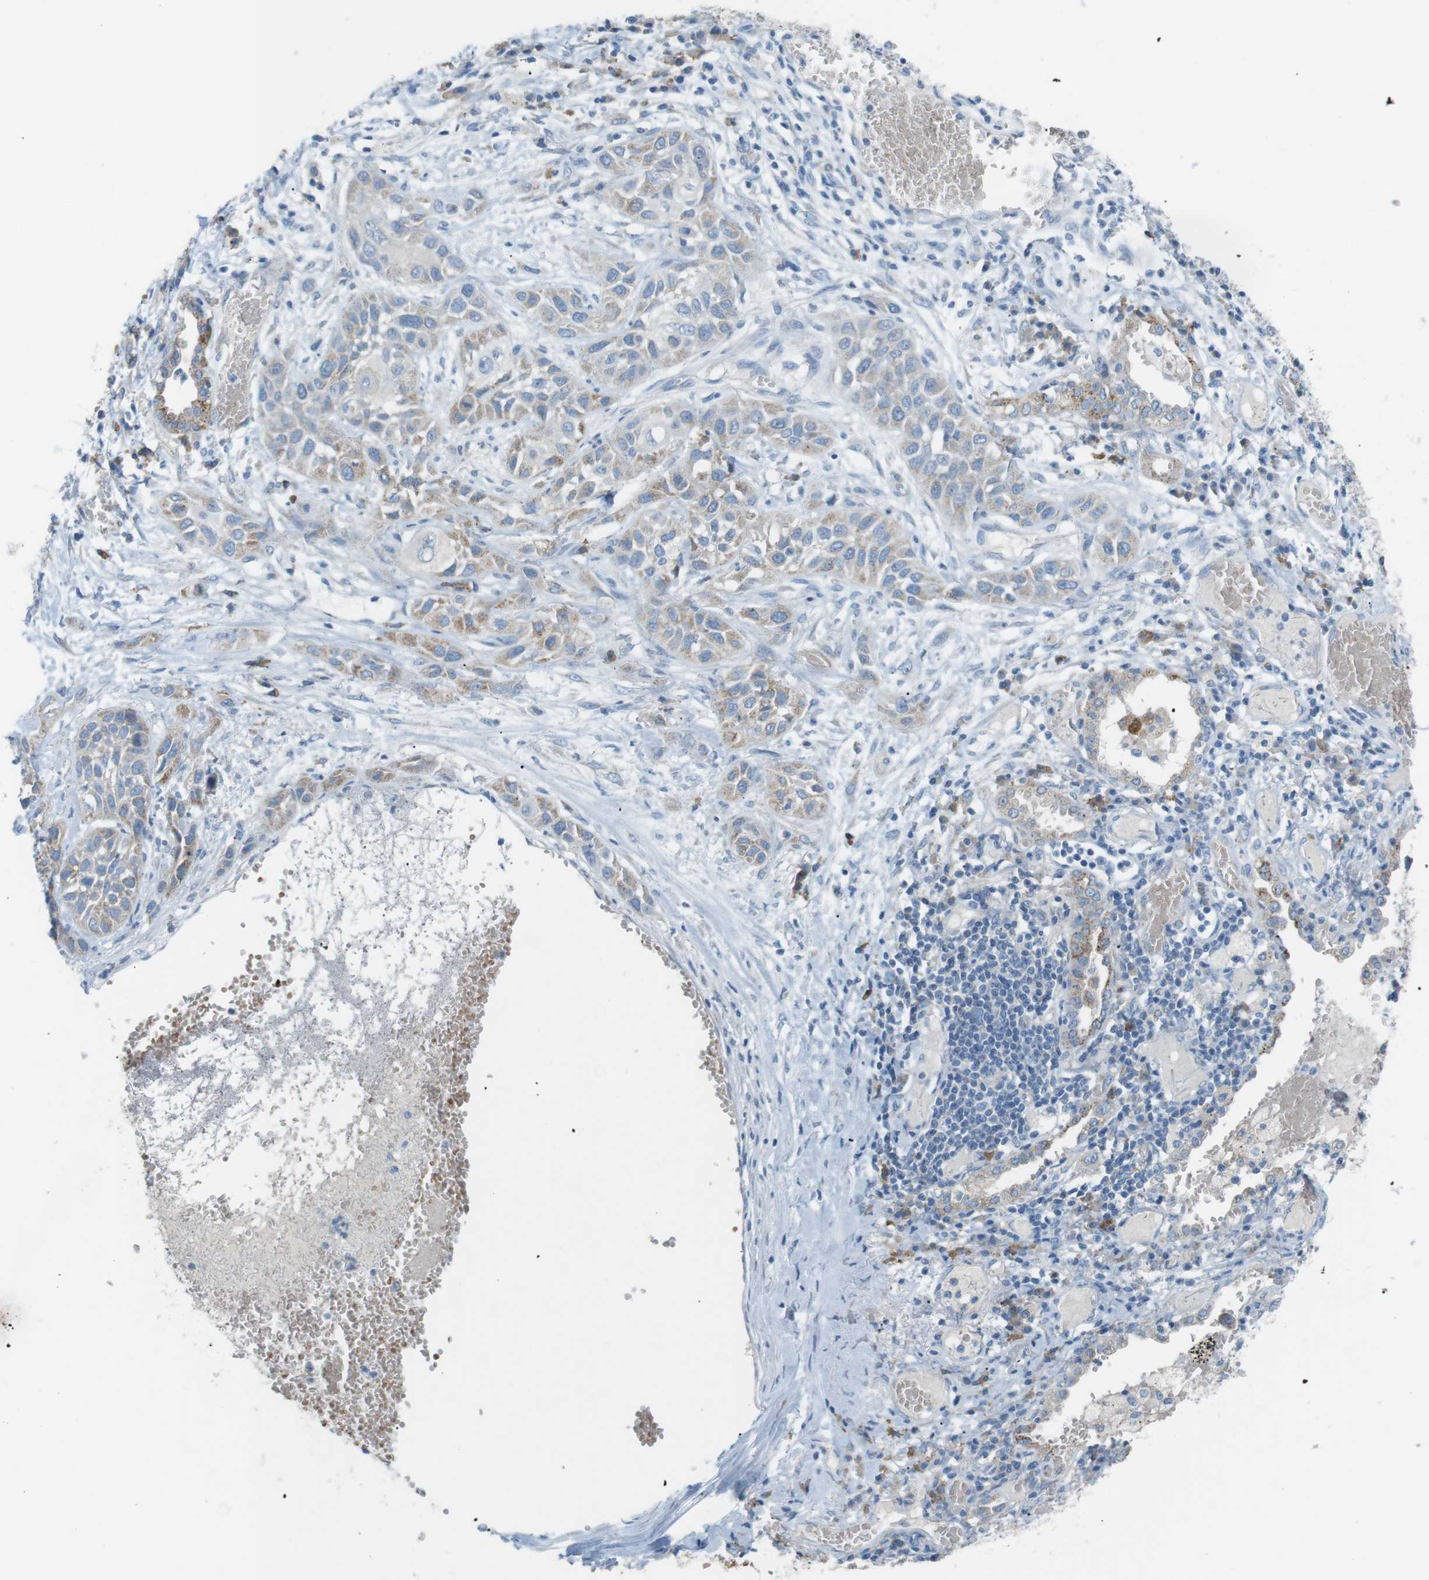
{"staining": {"intensity": "moderate", "quantity": "<25%", "location": "cytoplasmic/membranous"}, "tissue": "lung cancer", "cell_type": "Tumor cells", "image_type": "cancer", "snomed": [{"axis": "morphology", "description": "Squamous cell carcinoma, NOS"}, {"axis": "topography", "description": "Lung"}], "caption": "Squamous cell carcinoma (lung) stained with a brown dye shows moderate cytoplasmic/membranous positive staining in about <25% of tumor cells.", "gene": "VAMP1", "patient": {"sex": "male", "age": 71}}